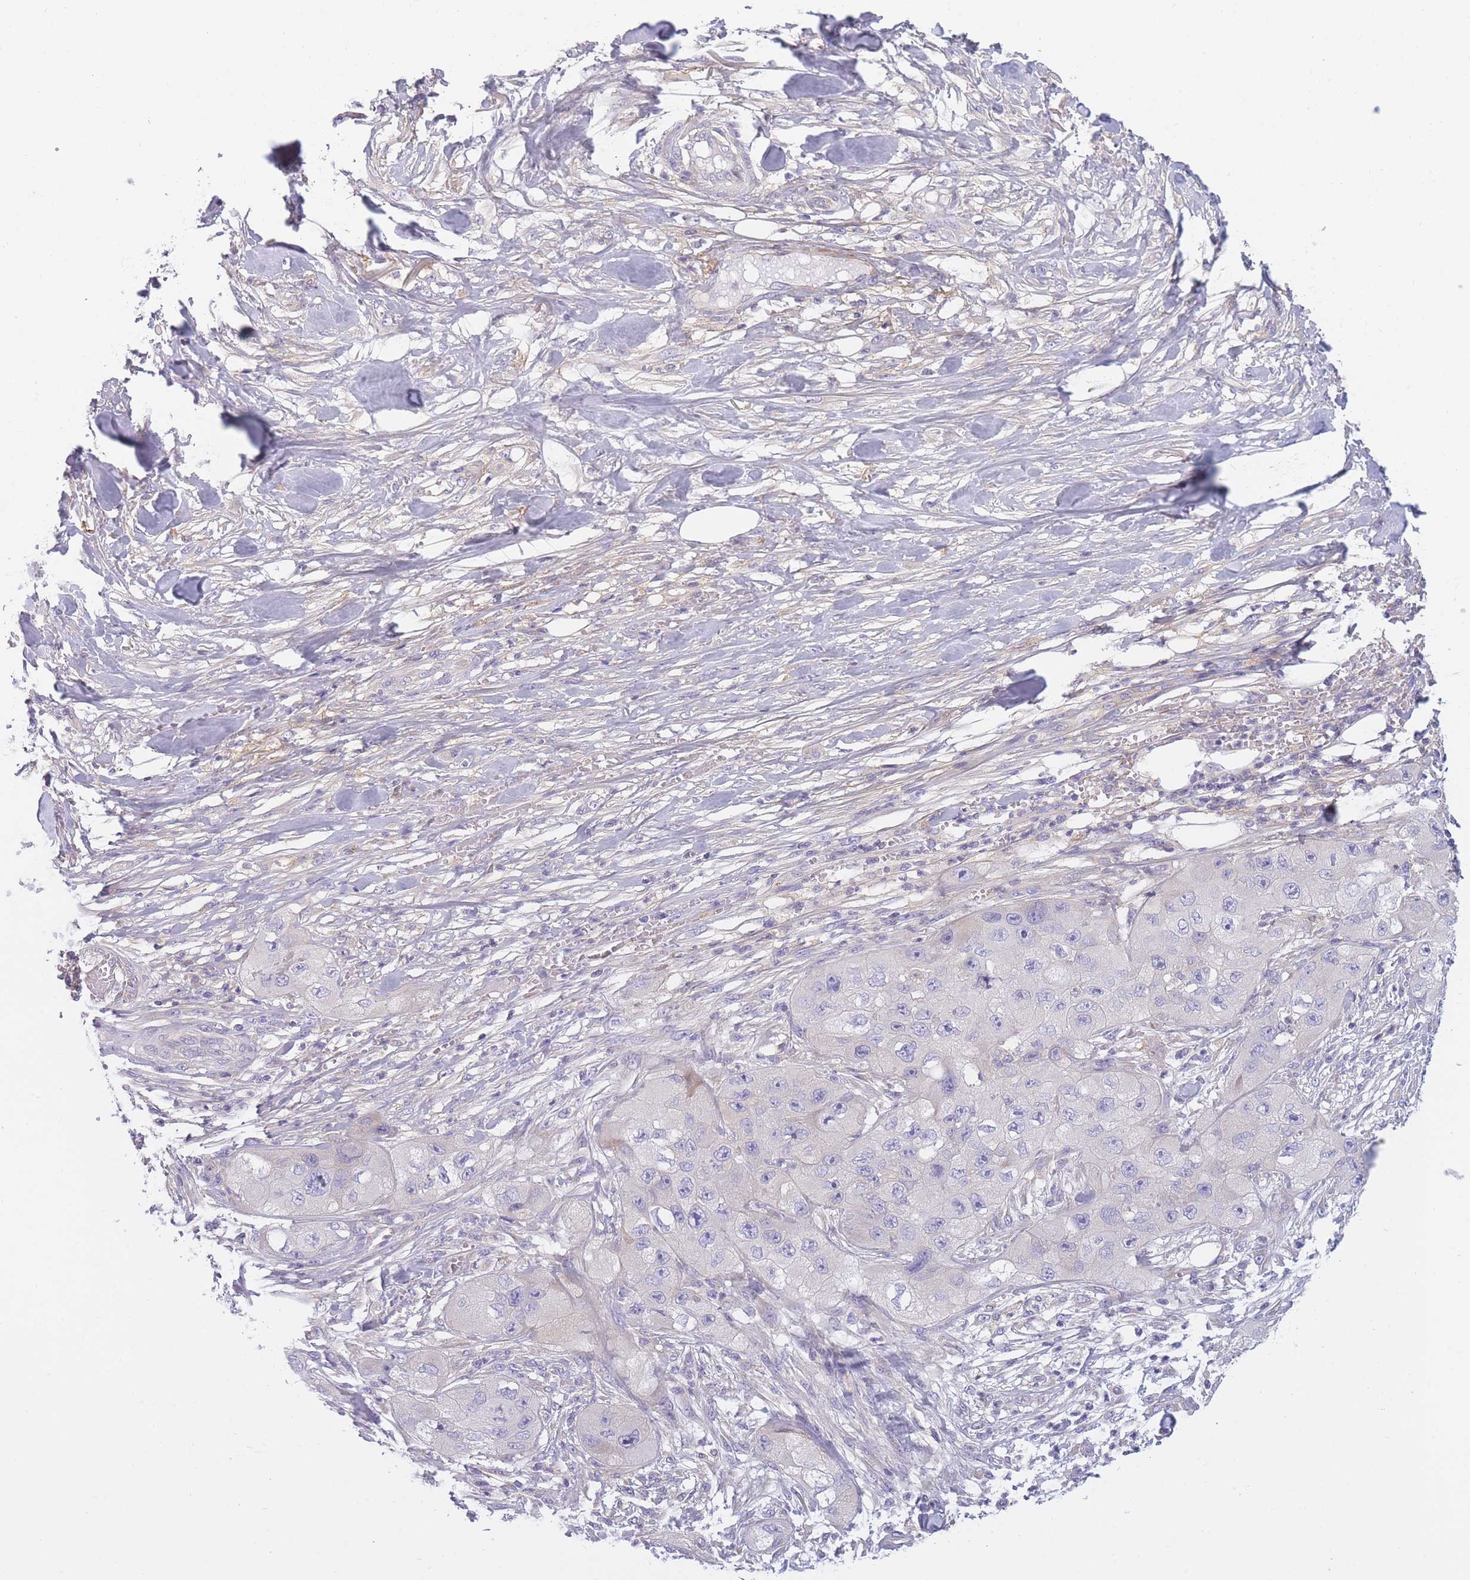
{"staining": {"intensity": "negative", "quantity": "none", "location": "none"}, "tissue": "skin cancer", "cell_type": "Tumor cells", "image_type": "cancer", "snomed": [{"axis": "morphology", "description": "Squamous cell carcinoma, NOS"}, {"axis": "topography", "description": "Skin"}, {"axis": "topography", "description": "Subcutis"}], "caption": "Immunohistochemistry micrograph of human squamous cell carcinoma (skin) stained for a protein (brown), which demonstrates no expression in tumor cells.", "gene": "AP3M2", "patient": {"sex": "male", "age": 73}}